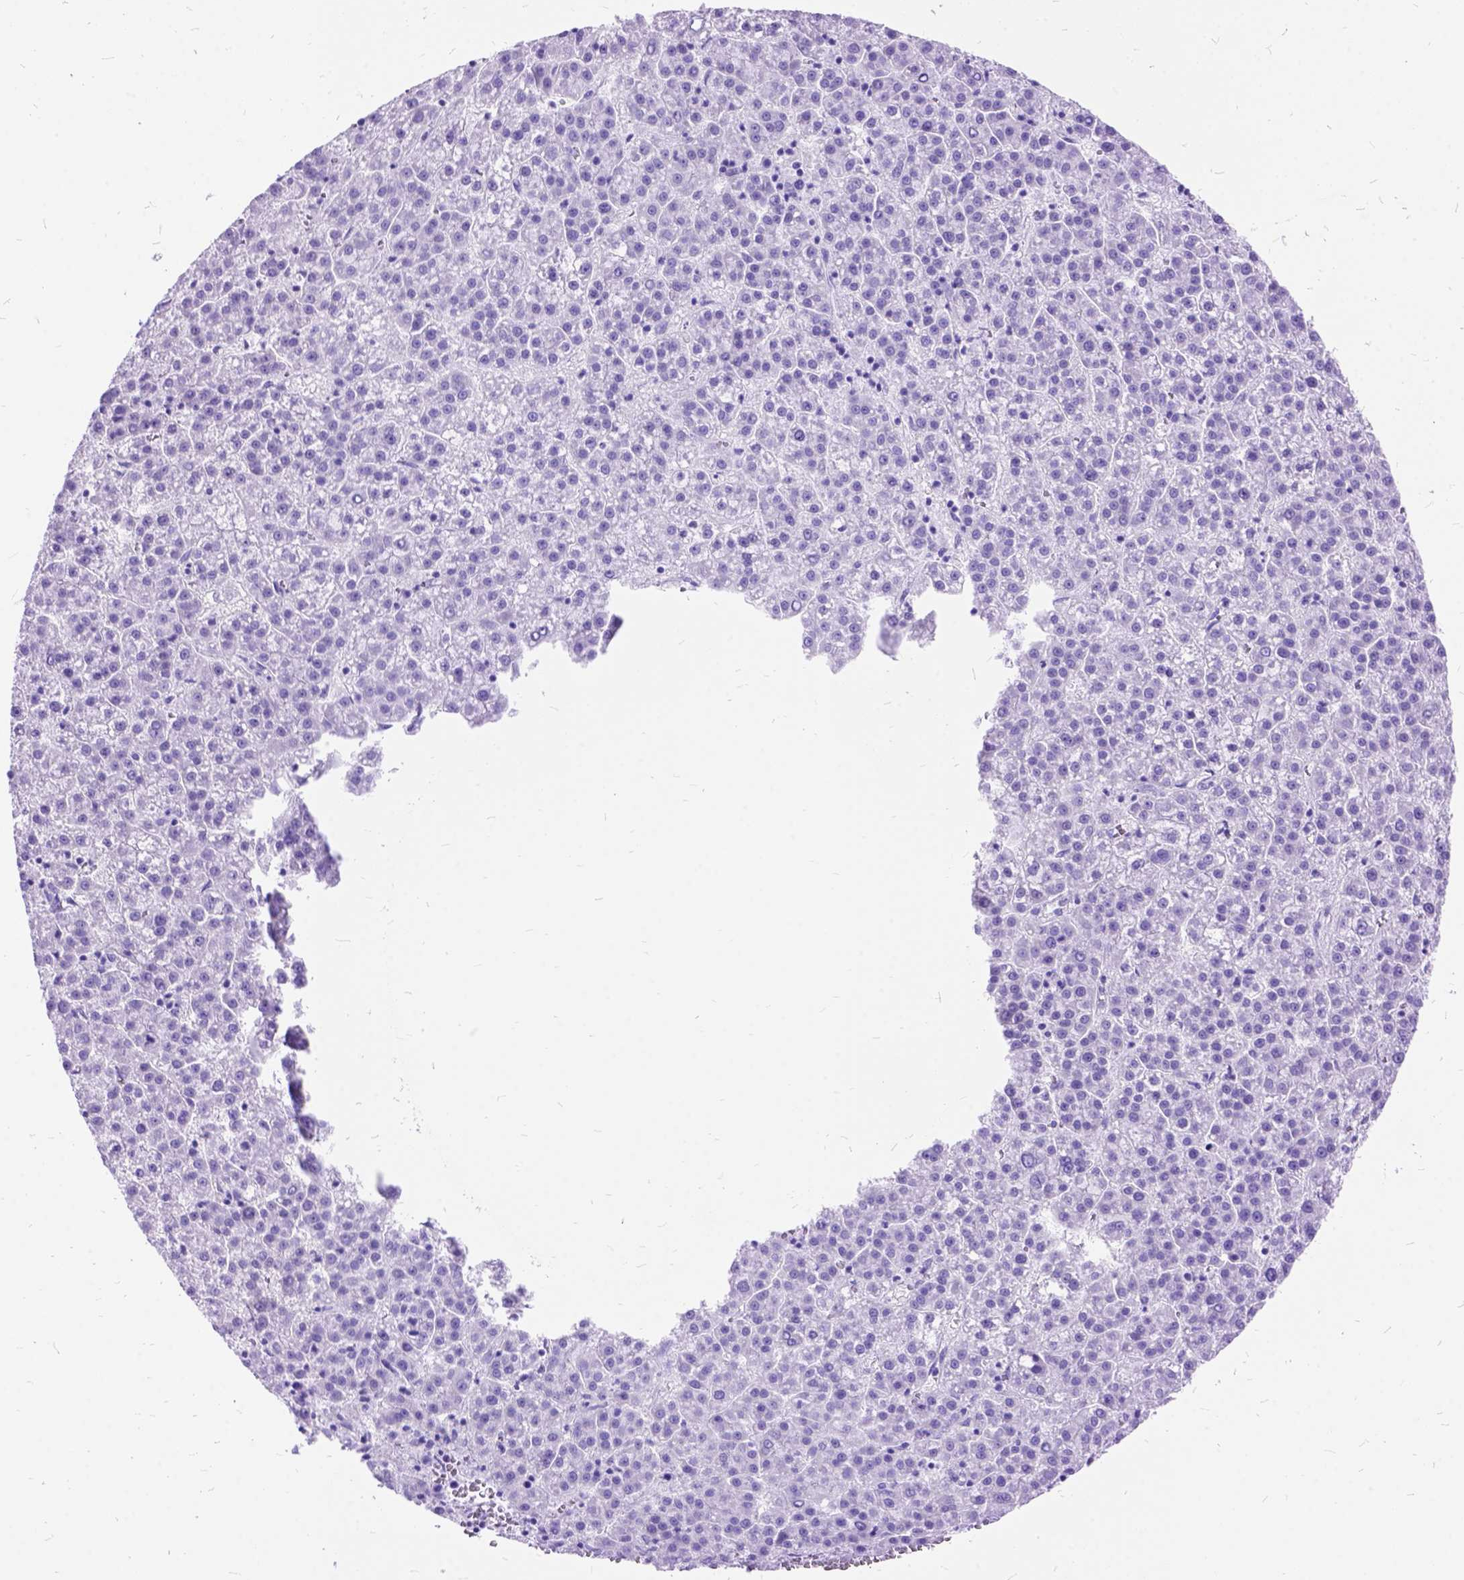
{"staining": {"intensity": "negative", "quantity": "none", "location": "none"}, "tissue": "liver cancer", "cell_type": "Tumor cells", "image_type": "cancer", "snomed": [{"axis": "morphology", "description": "Carcinoma, Hepatocellular, NOS"}, {"axis": "topography", "description": "Liver"}], "caption": "The histopathology image exhibits no significant staining in tumor cells of liver cancer (hepatocellular carcinoma).", "gene": "DNAH2", "patient": {"sex": "female", "age": 58}}